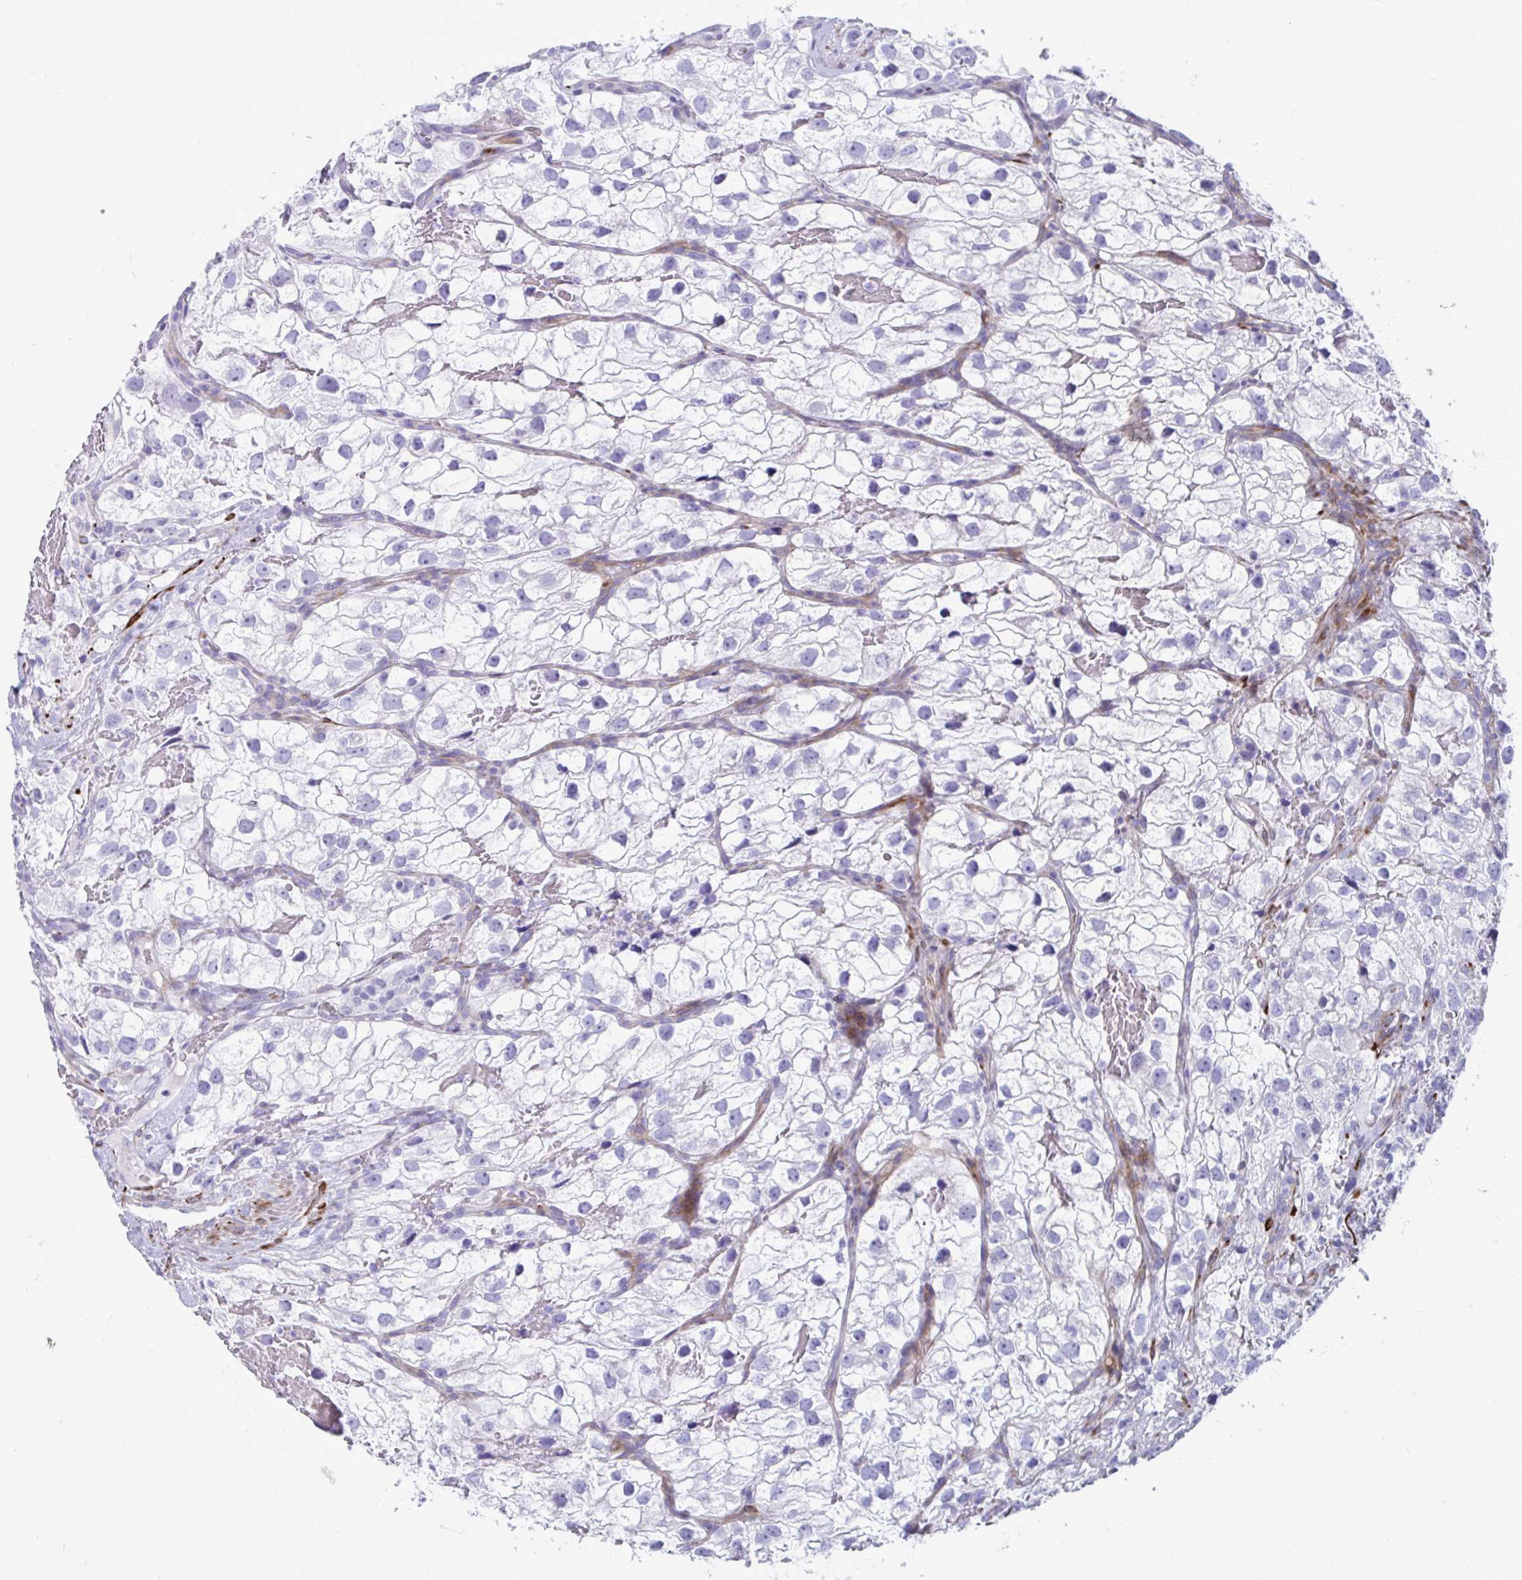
{"staining": {"intensity": "negative", "quantity": "none", "location": "none"}, "tissue": "renal cancer", "cell_type": "Tumor cells", "image_type": "cancer", "snomed": [{"axis": "morphology", "description": "Adenocarcinoma, NOS"}, {"axis": "topography", "description": "Kidney"}], "caption": "This is a micrograph of immunohistochemistry (IHC) staining of adenocarcinoma (renal), which shows no positivity in tumor cells.", "gene": "GRXCR2", "patient": {"sex": "male", "age": 59}}